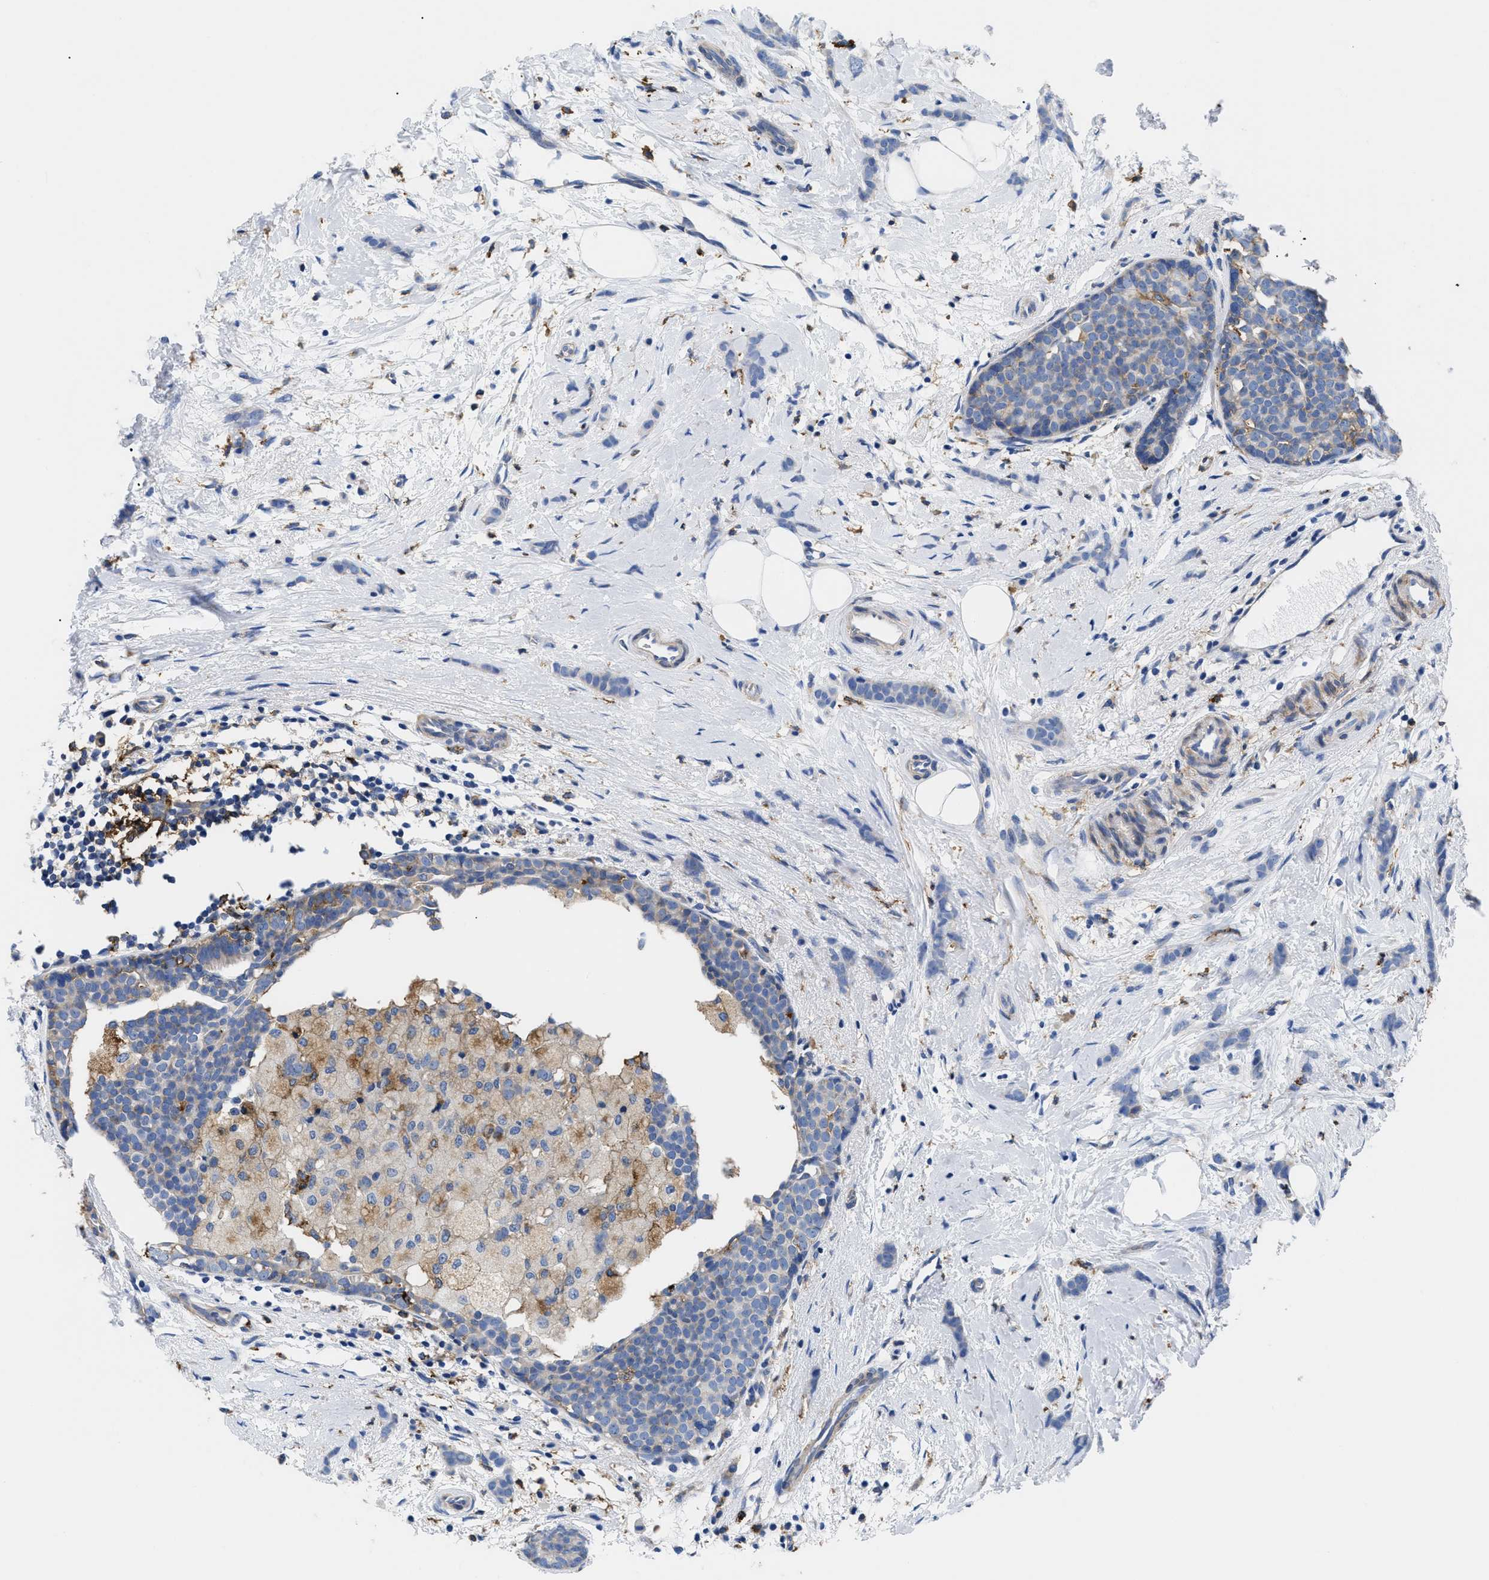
{"staining": {"intensity": "negative", "quantity": "none", "location": "none"}, "tissue": "breast cancer", "cell_type": "Tumor cells", "image_type": "cancer", "snomed": [{"axis": "morphology", "description": "Lobular carcinoma, in situ"}, {"axis": "morphology", "description": "Lobular carcinoma"}, {"axis": "topography", "description": "Breast"}], "caption": "Lobular carcinoma in situ (breast) was stained to show a protein in brown. There is no significant staining in tumor cells. (DAB immunohistochemistry (IHC) visualized using brightfield microscopy, high magnification).", "gene": "HLA-DPA1", "patient": {"sex": "female", "age": 41}}